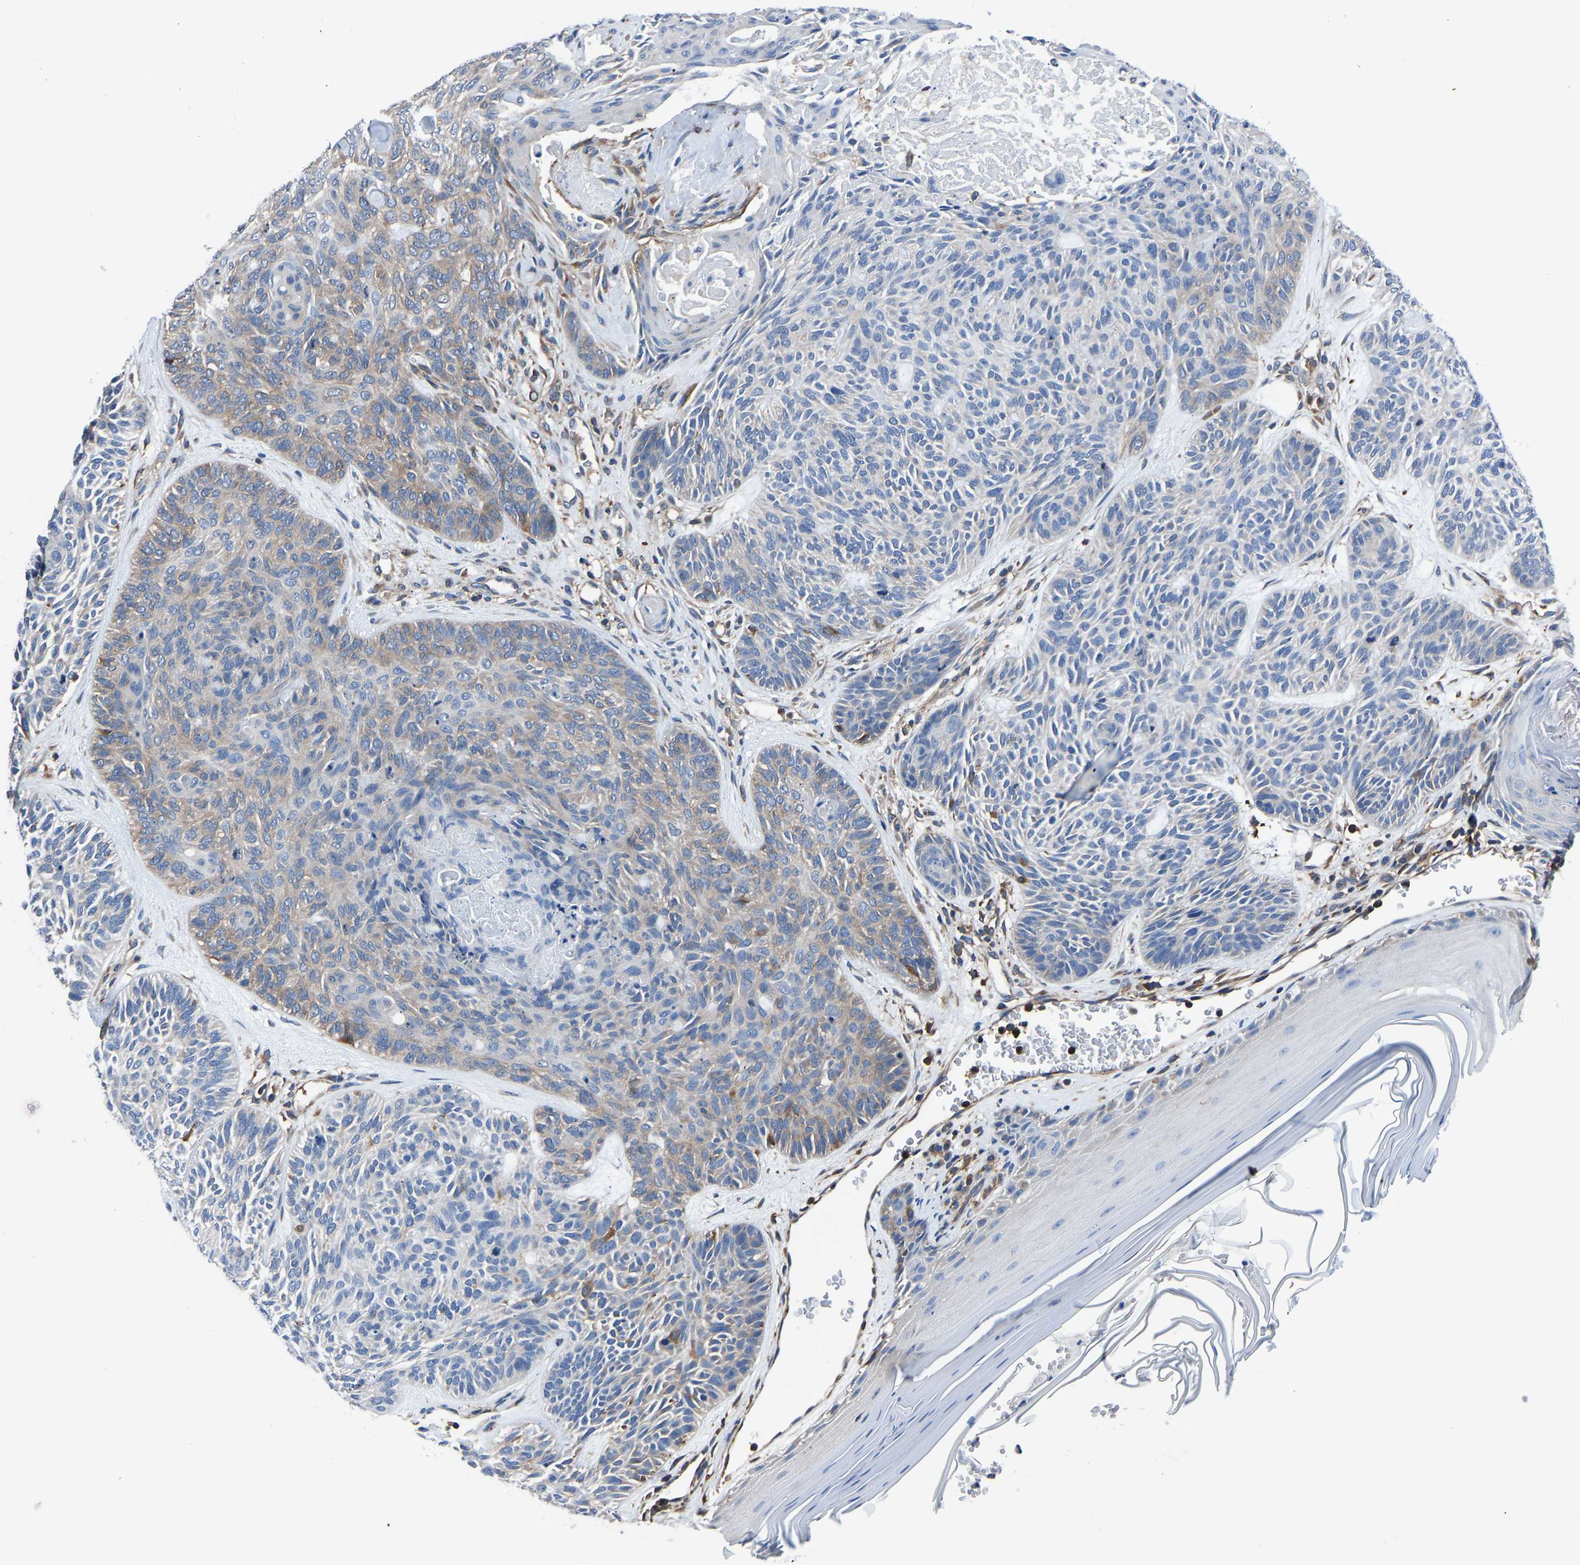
{"staining": {"intensity": "weak", "quantity": "<25%", "location": "cytoplasmic/membranous"}, "tissue": "skin cancer", "cell_type": "Tumor cells", "image_type": "cancer", "snomed": [{"axis": "morphology", "description": "Basal cell carcinoma"}, {"axis": "topography", "description": "Skin"}], "caption": "Tumor cells are negative for protein expression in human basal cell carcinoma (skin).", "gene": "PRKAR1A", "patient": {"sex": "male", "age": 55}}